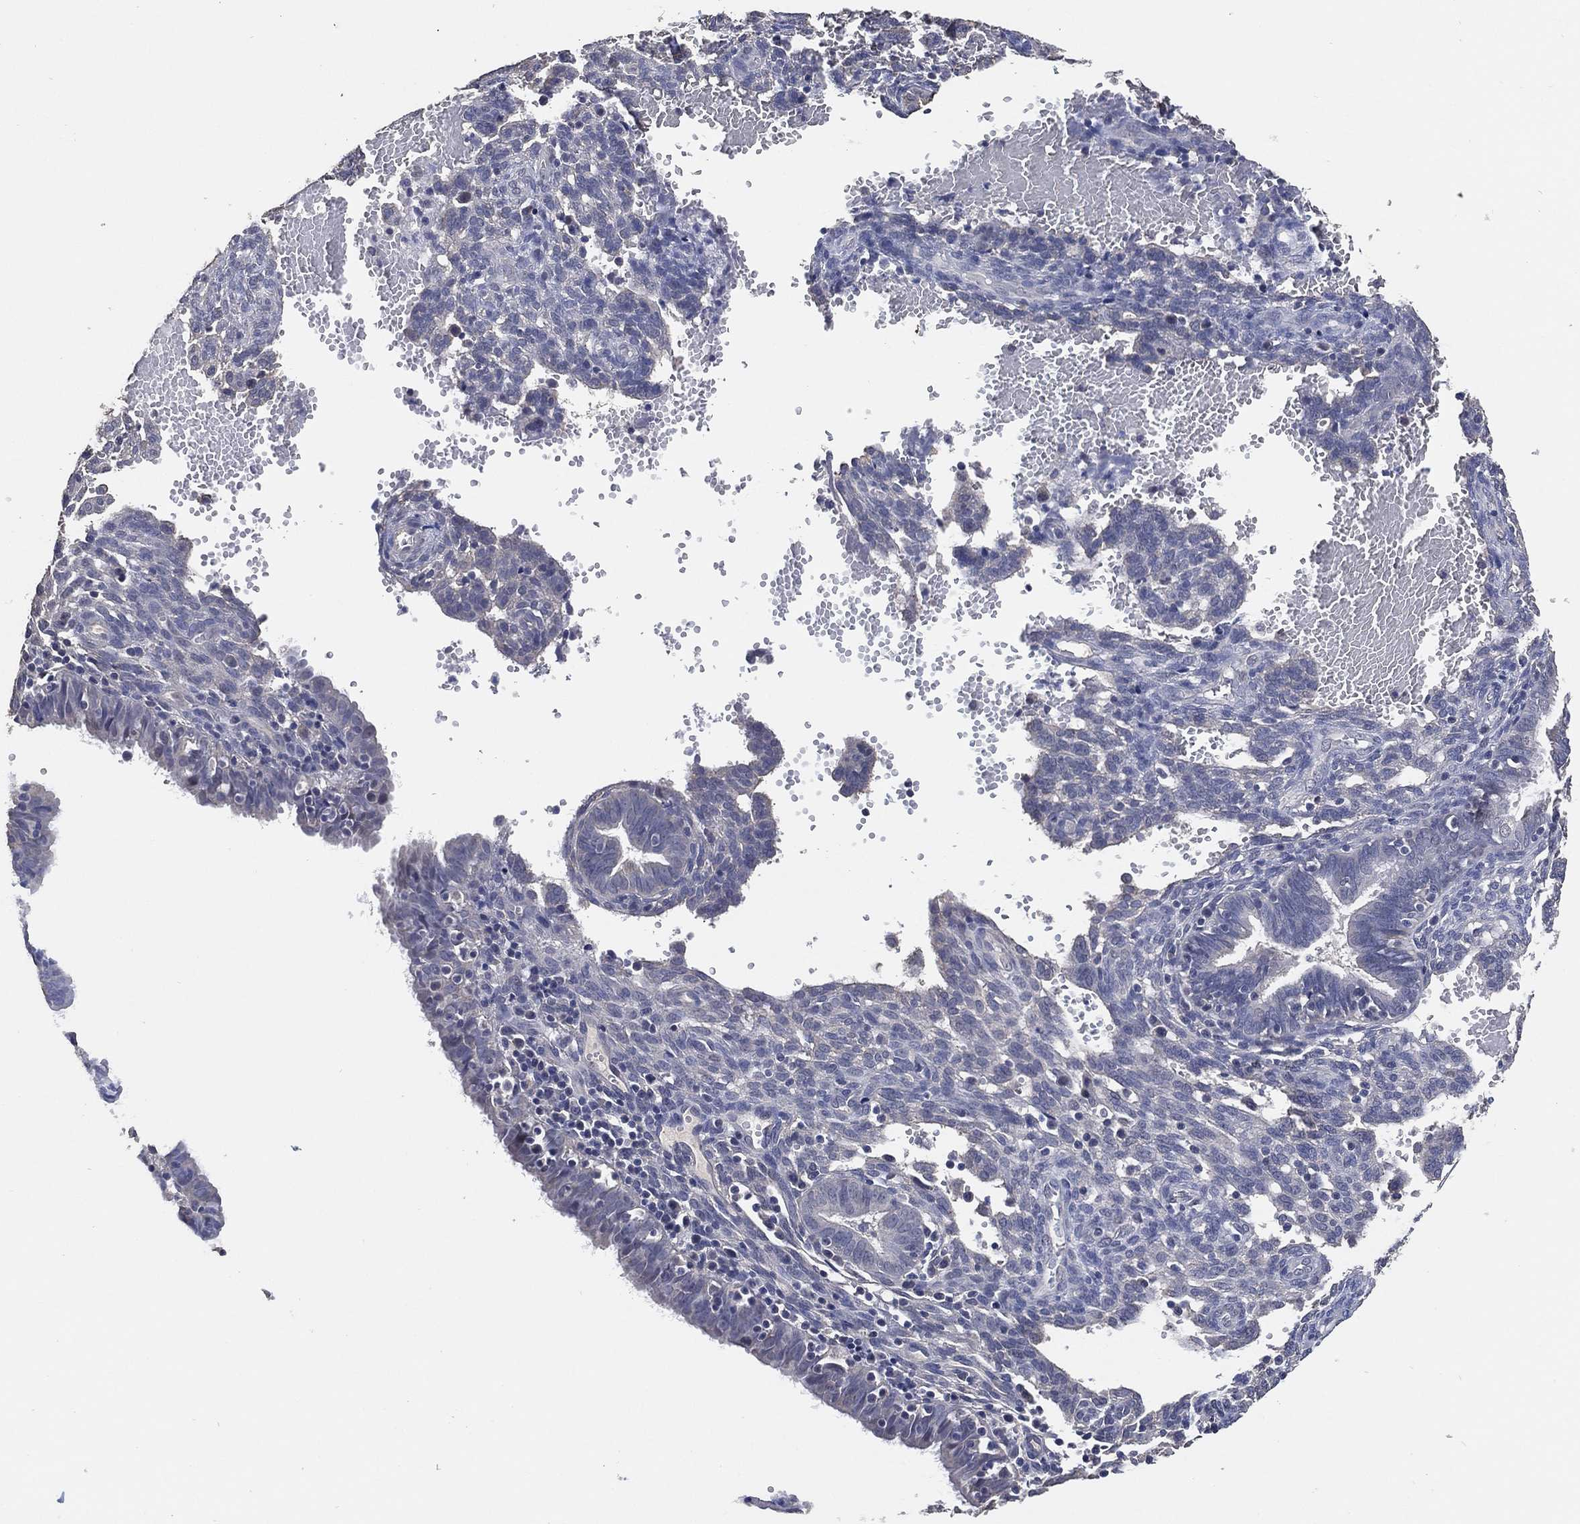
{"staining": {"intensity": "negative", "quantity": "none", "location": "none"}, "tissue": "endometrium", "cell_type": "Cells in endometrial stroma", "image_type": "normal", "snomed": [{"axis": "morphology", "description": "Normal tissue, NOS"}, {"axis": "topography", "description": "Endometrium"}], "caption": "Immunohistochemical staining of unremarkable endometrium reveals no significant expression in cells in endometrial stroma.", "gene": "KLK5", "patient": {"sex": "female", "age": 42}}